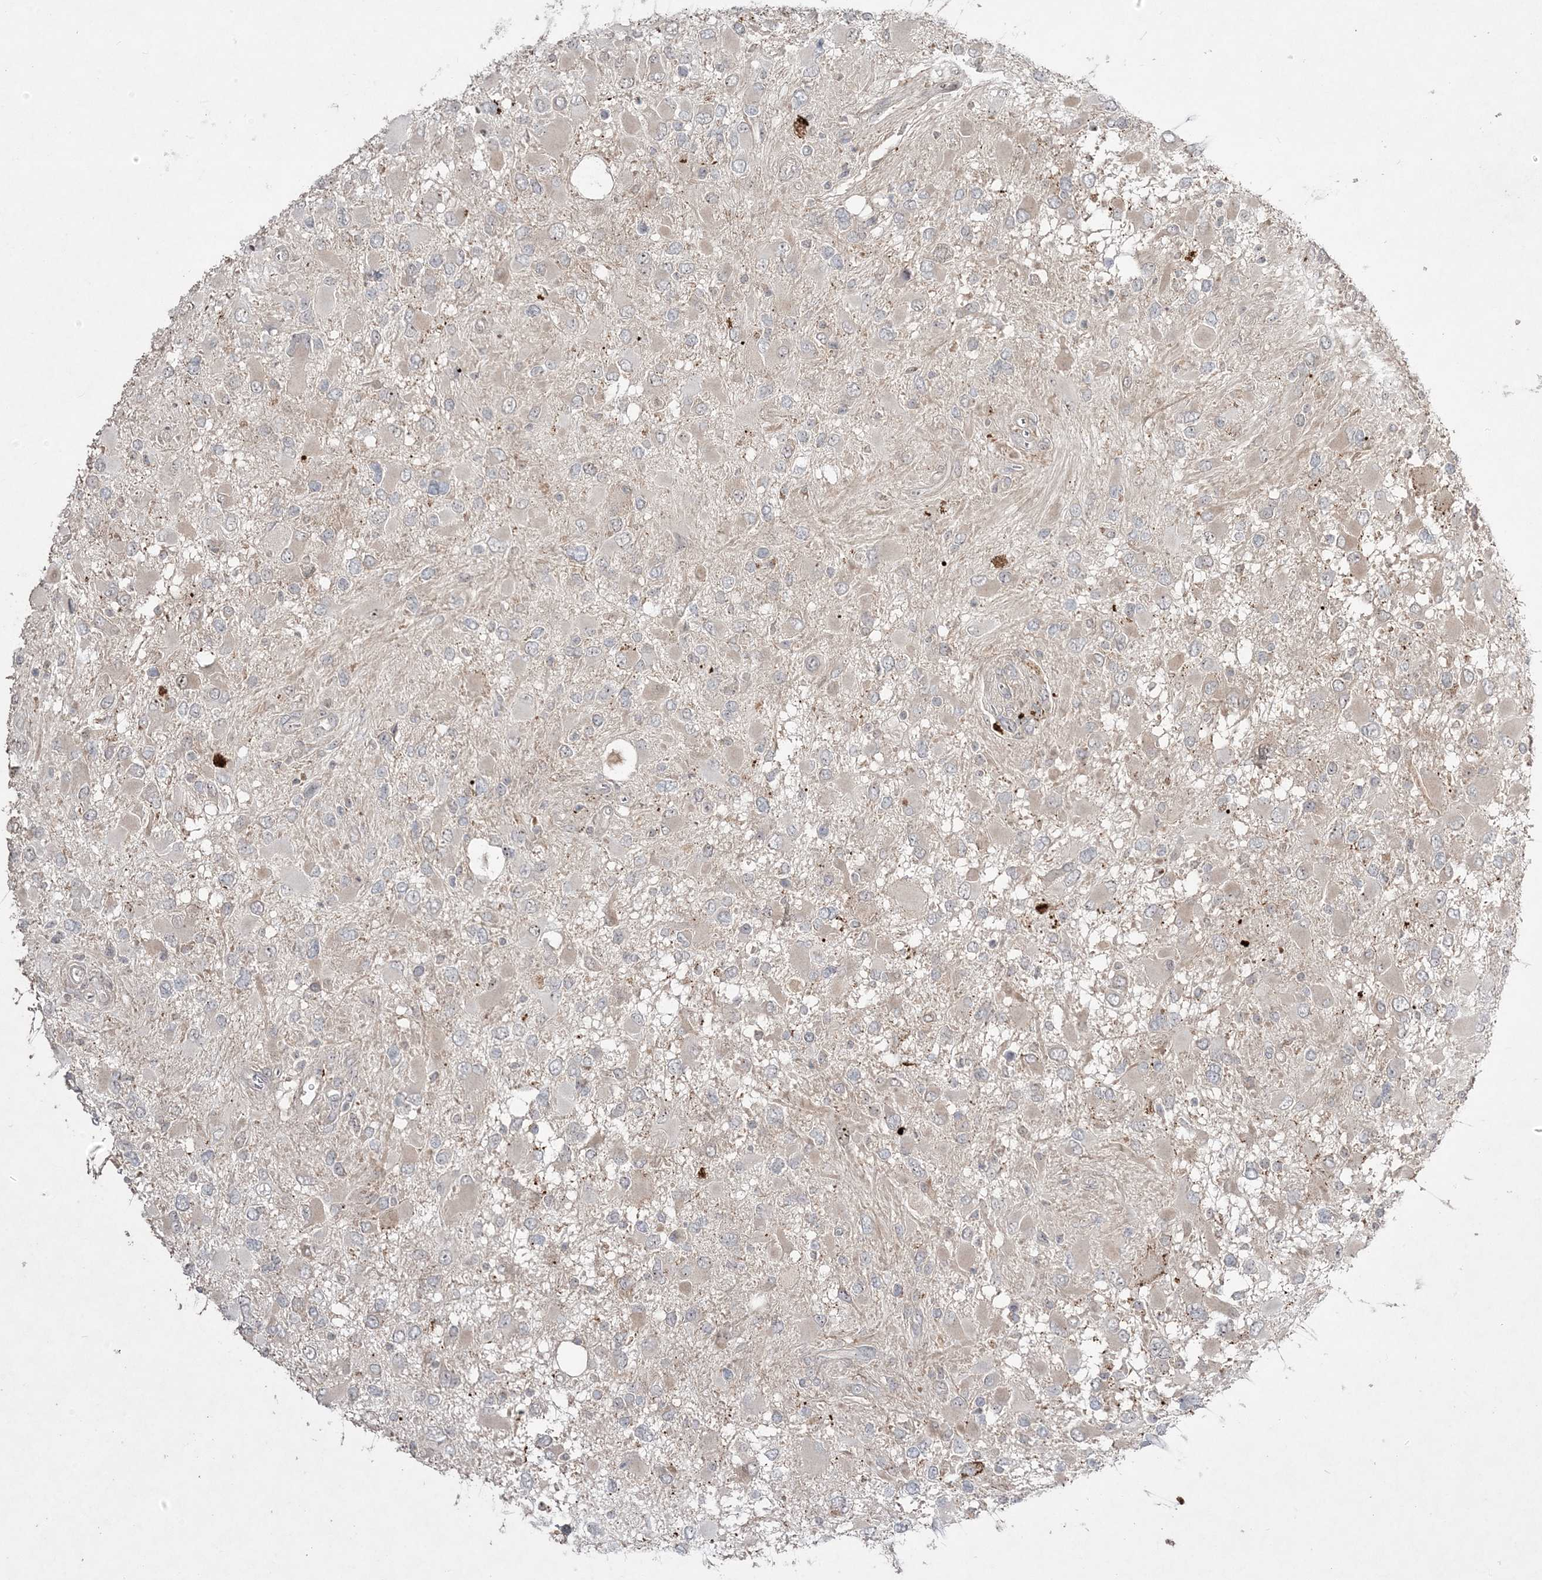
{"staining": {"intensity": "negative", "quantity": "none", "location": "none"}, "tissue": "glioma", "cell_type": "Tumor cells", "image_type": "cancer", "snomed": [{"axis": "morphology", "description": "Glioma, malignant, High grade"}, {"axis": "topography", "description": "Brain"}], "caption": "Tumor cells are negative for brown protein staining in malignant glioma (high-grade).", "gene": "NOP16", "patient": {"sex": "male", "age": 53}}